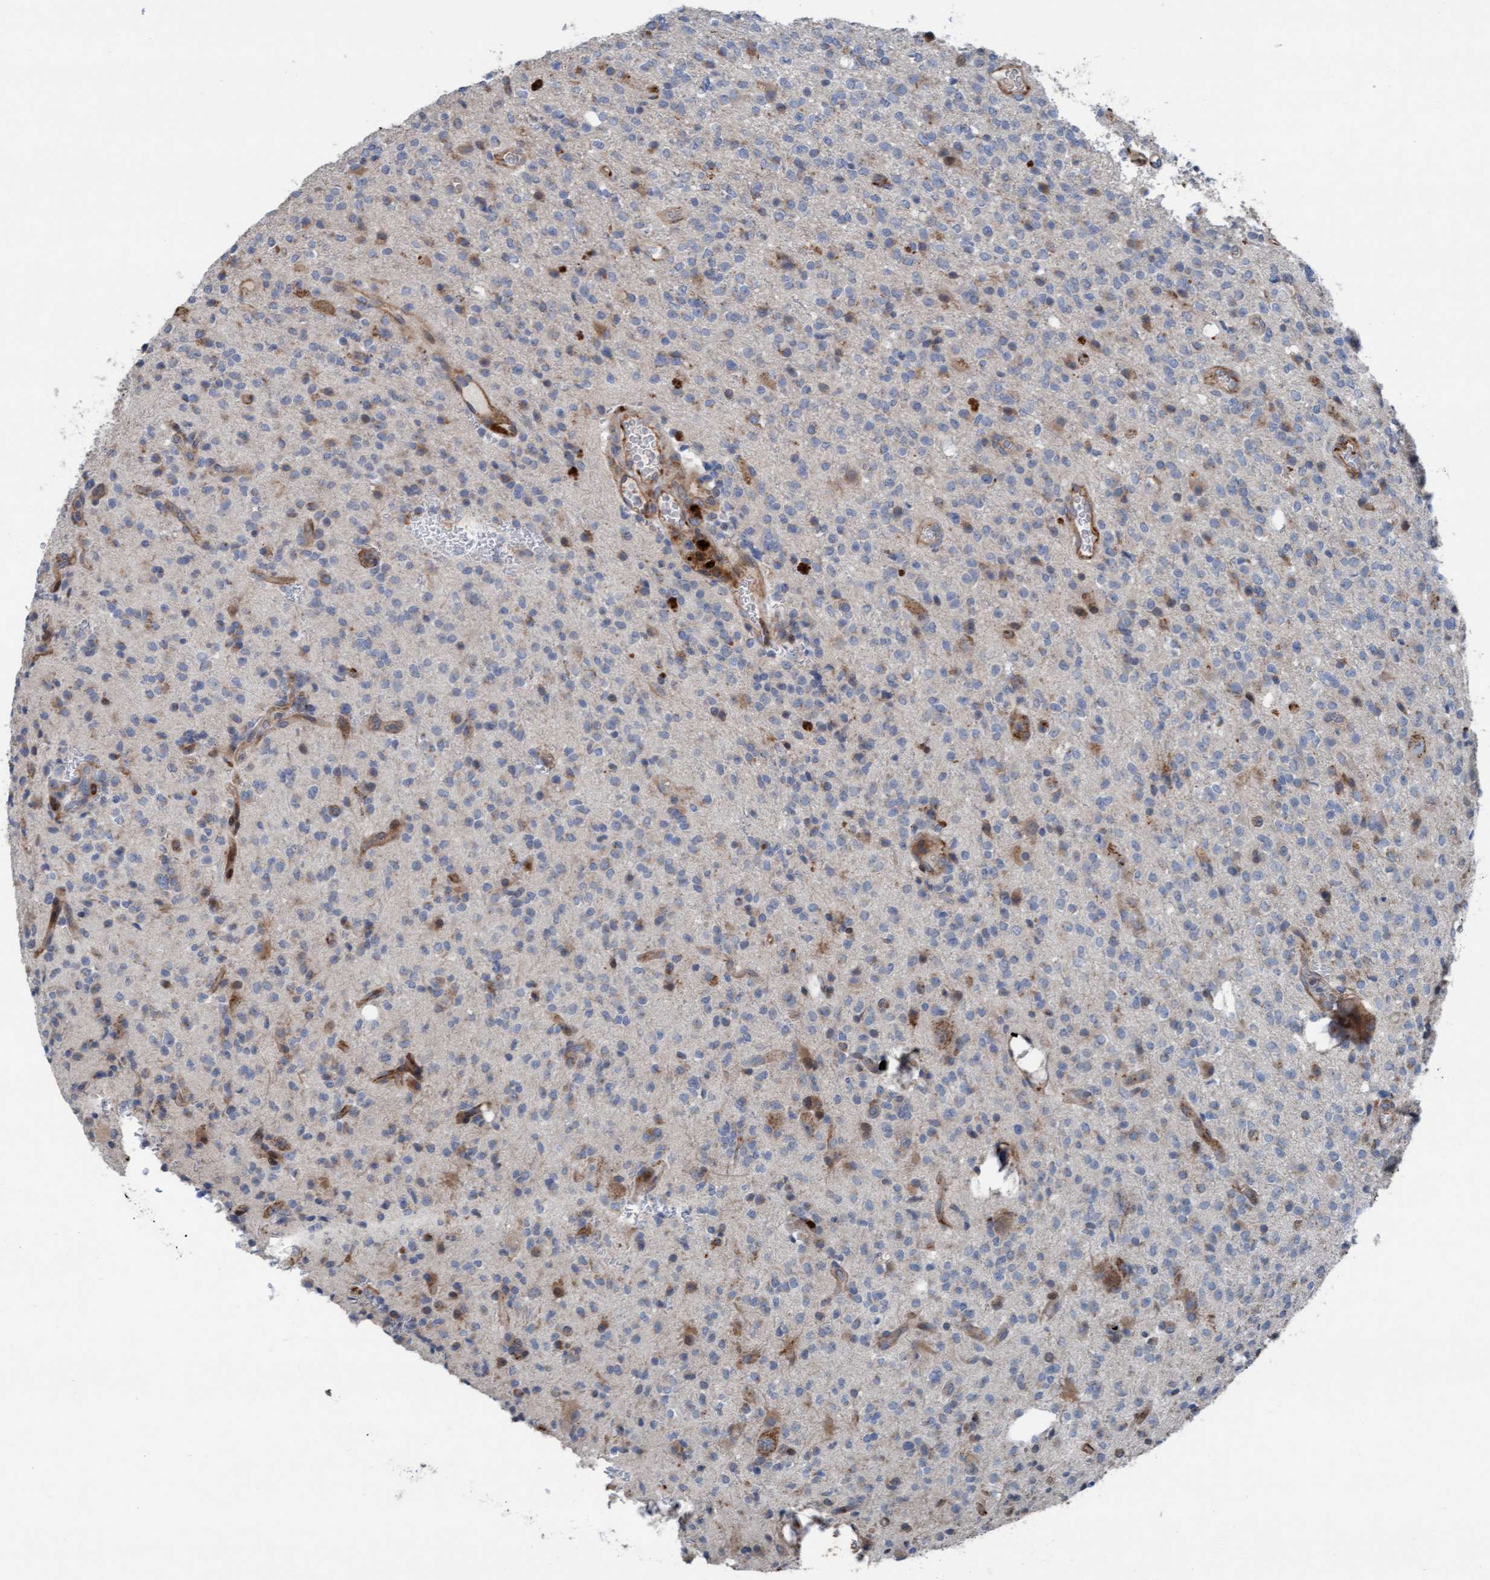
{"staining": {"intensity": "weak", "quantity": "<25%", "location": "cytoplasmic/membranous"}, "tissue": "glioma", "cell_type": "Tumor cells", "image_type": "cancer", "snomed": [{"axis": "morphology", "description": "Glioma, malignant, High grade"}, {"axis": "topography", "description": "Brain"}], "caption": "Immunohistochemical staining of human glioma reveals no significant expression in tumor cells.", "gene": "KLHL26", "patient": {"sex": "male", "age": 34}}